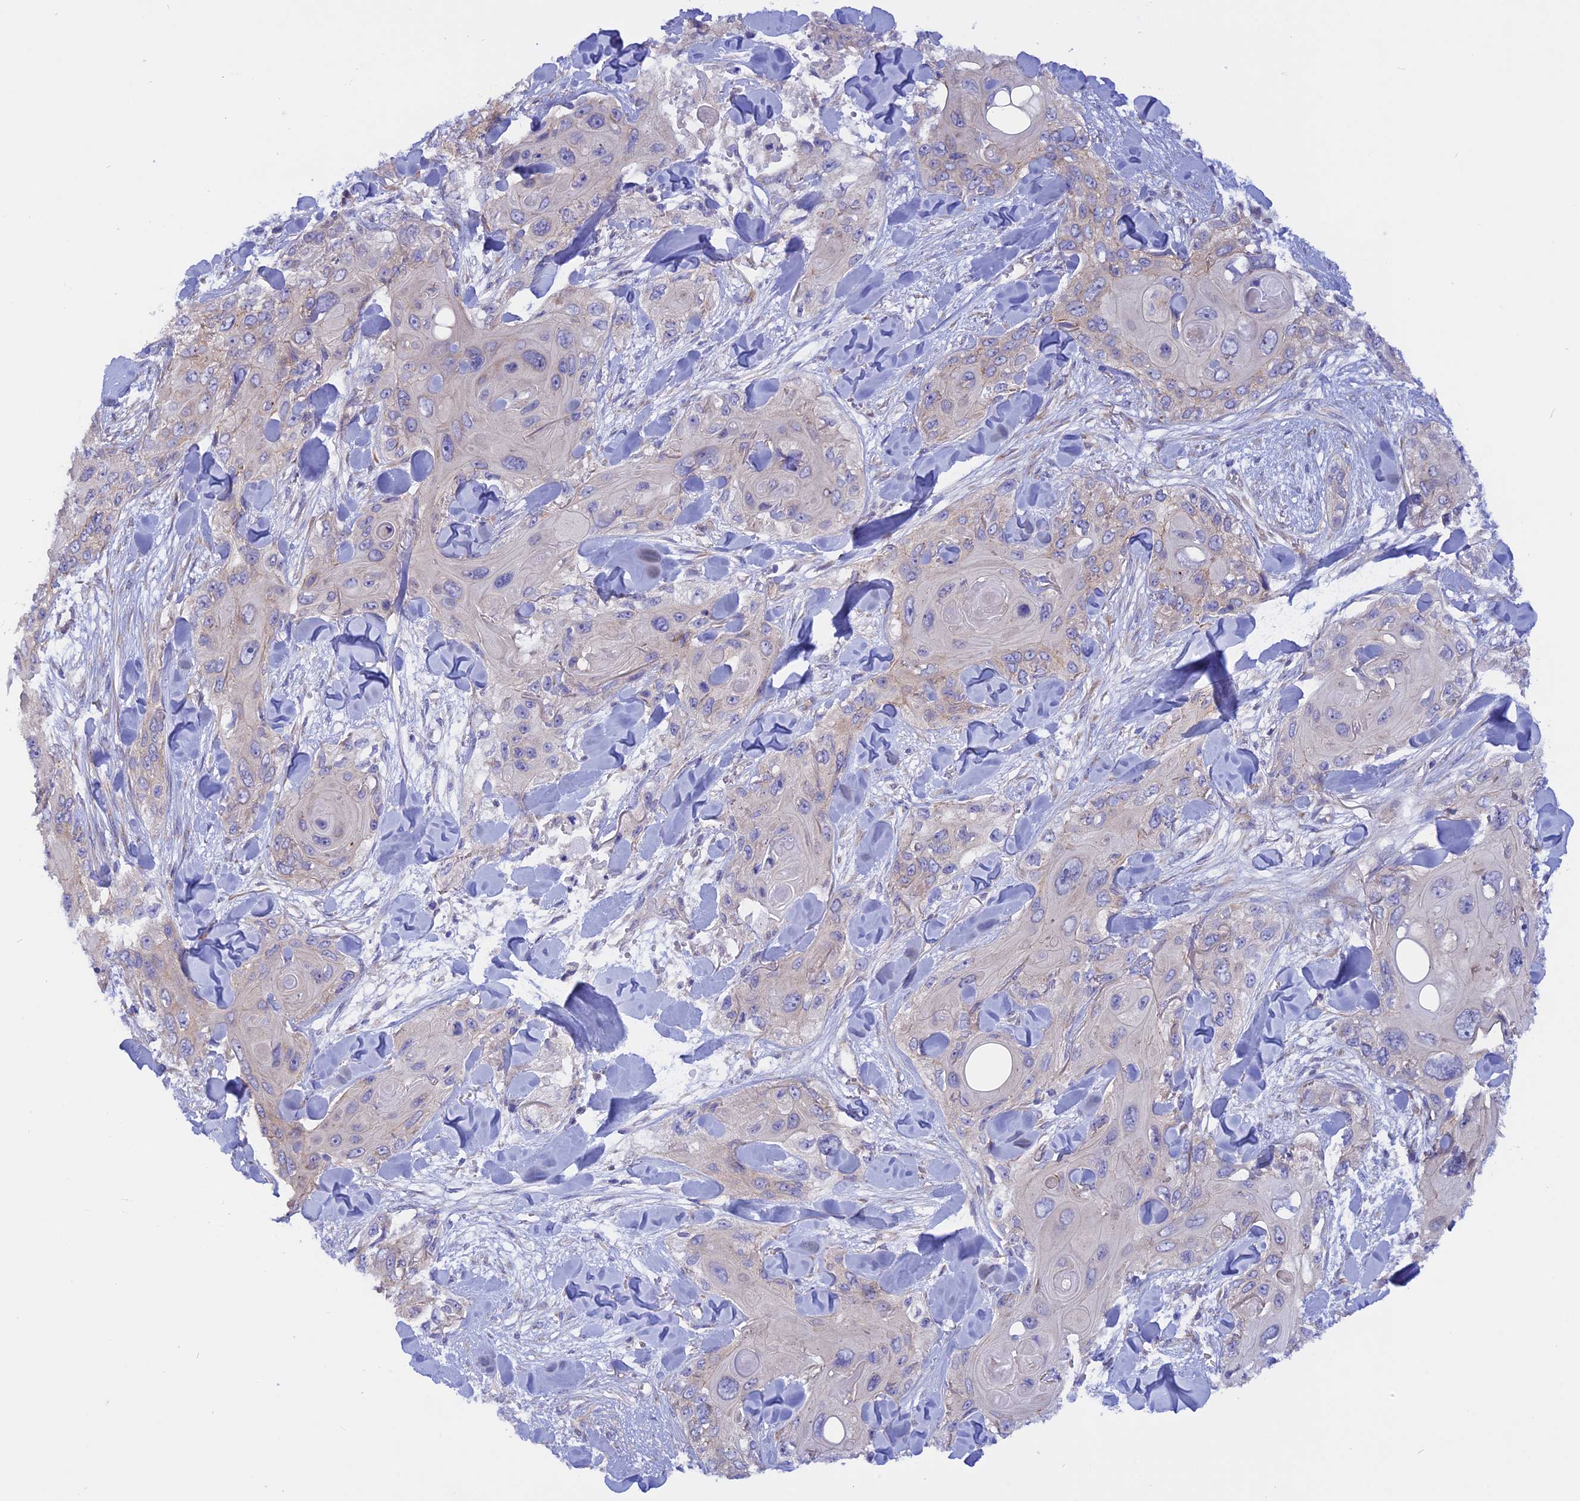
{"staining": {"intensity": "negative", "quantity": "none", "location": "none"}, "tissue": "skin cancer", "cell_type": "Tumor cells", "image_type": "cancer", "snomed": [{"axis": "morphology", "description": "Normal tissue, NOS"}, {"axis": "morphology", "description": "Squamous cell carcinoma, NOS"}, {"axis": "topography", "description": "Skin"}], "caption": "Image shows no protein staining in tumor cells of skin cancer tissue.", "gene": "HYCC1", "patient": {"sex": "male", "age": 72}}